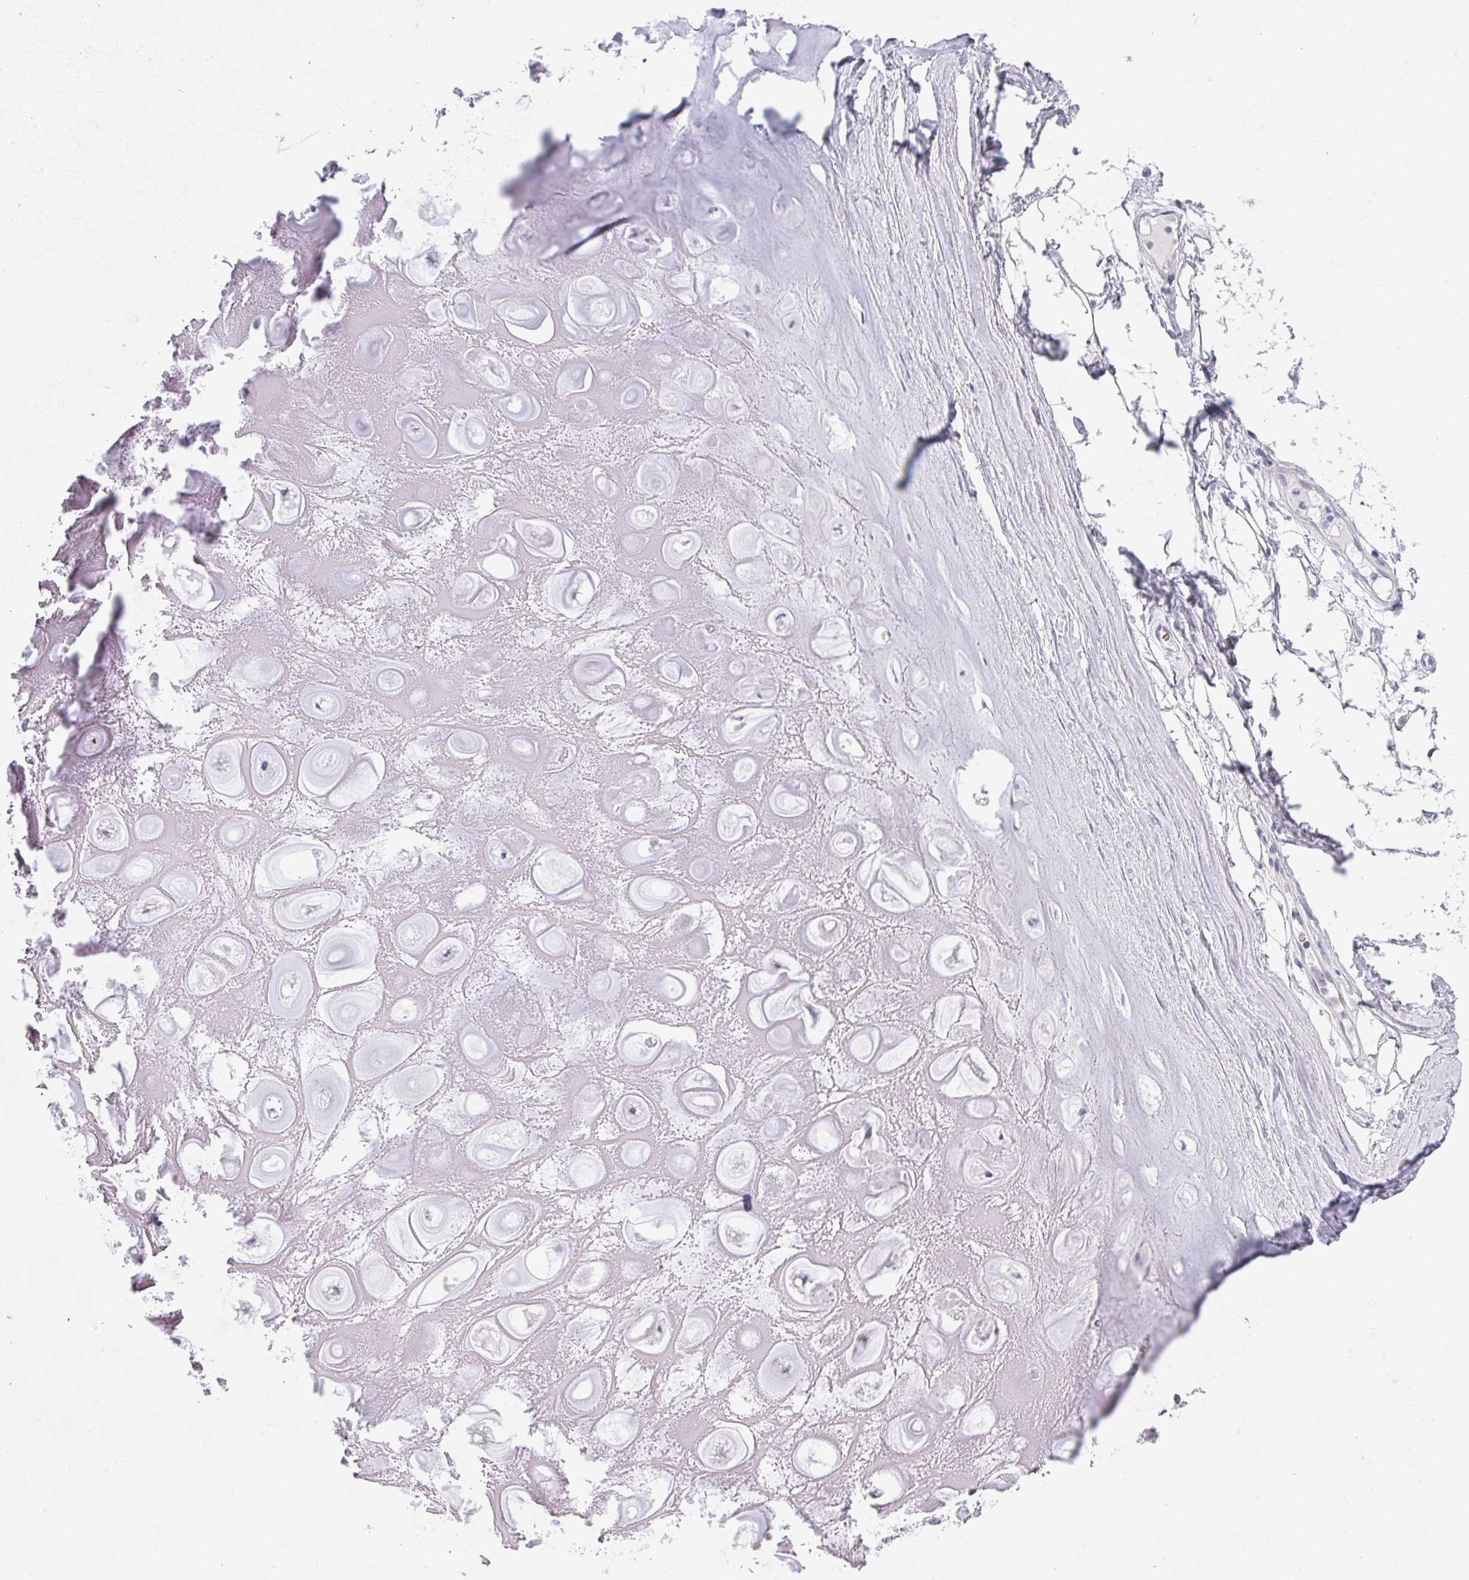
{"staining": {"intensity": "negative", "quantity": "none", "location": "none"}, "tissue": "adipose tissue", "cell_type": "Adipocytes", "image_type": "normal", "snomed": [{"axis": "morphology", "description": "Normal tissue, NOS"}, {"axis": "topography", "description": "Lymph node"}, {"axis": "topography", "description": "Cartilage tissue"}, {"axis": "topography", "description": "Nasopharynx"}], "caption": "Image shows no protein positivity in adipocytes of normal adipose tissue.", "gene": "NEU2", "patient": {"sex": "male", "age": 63}}